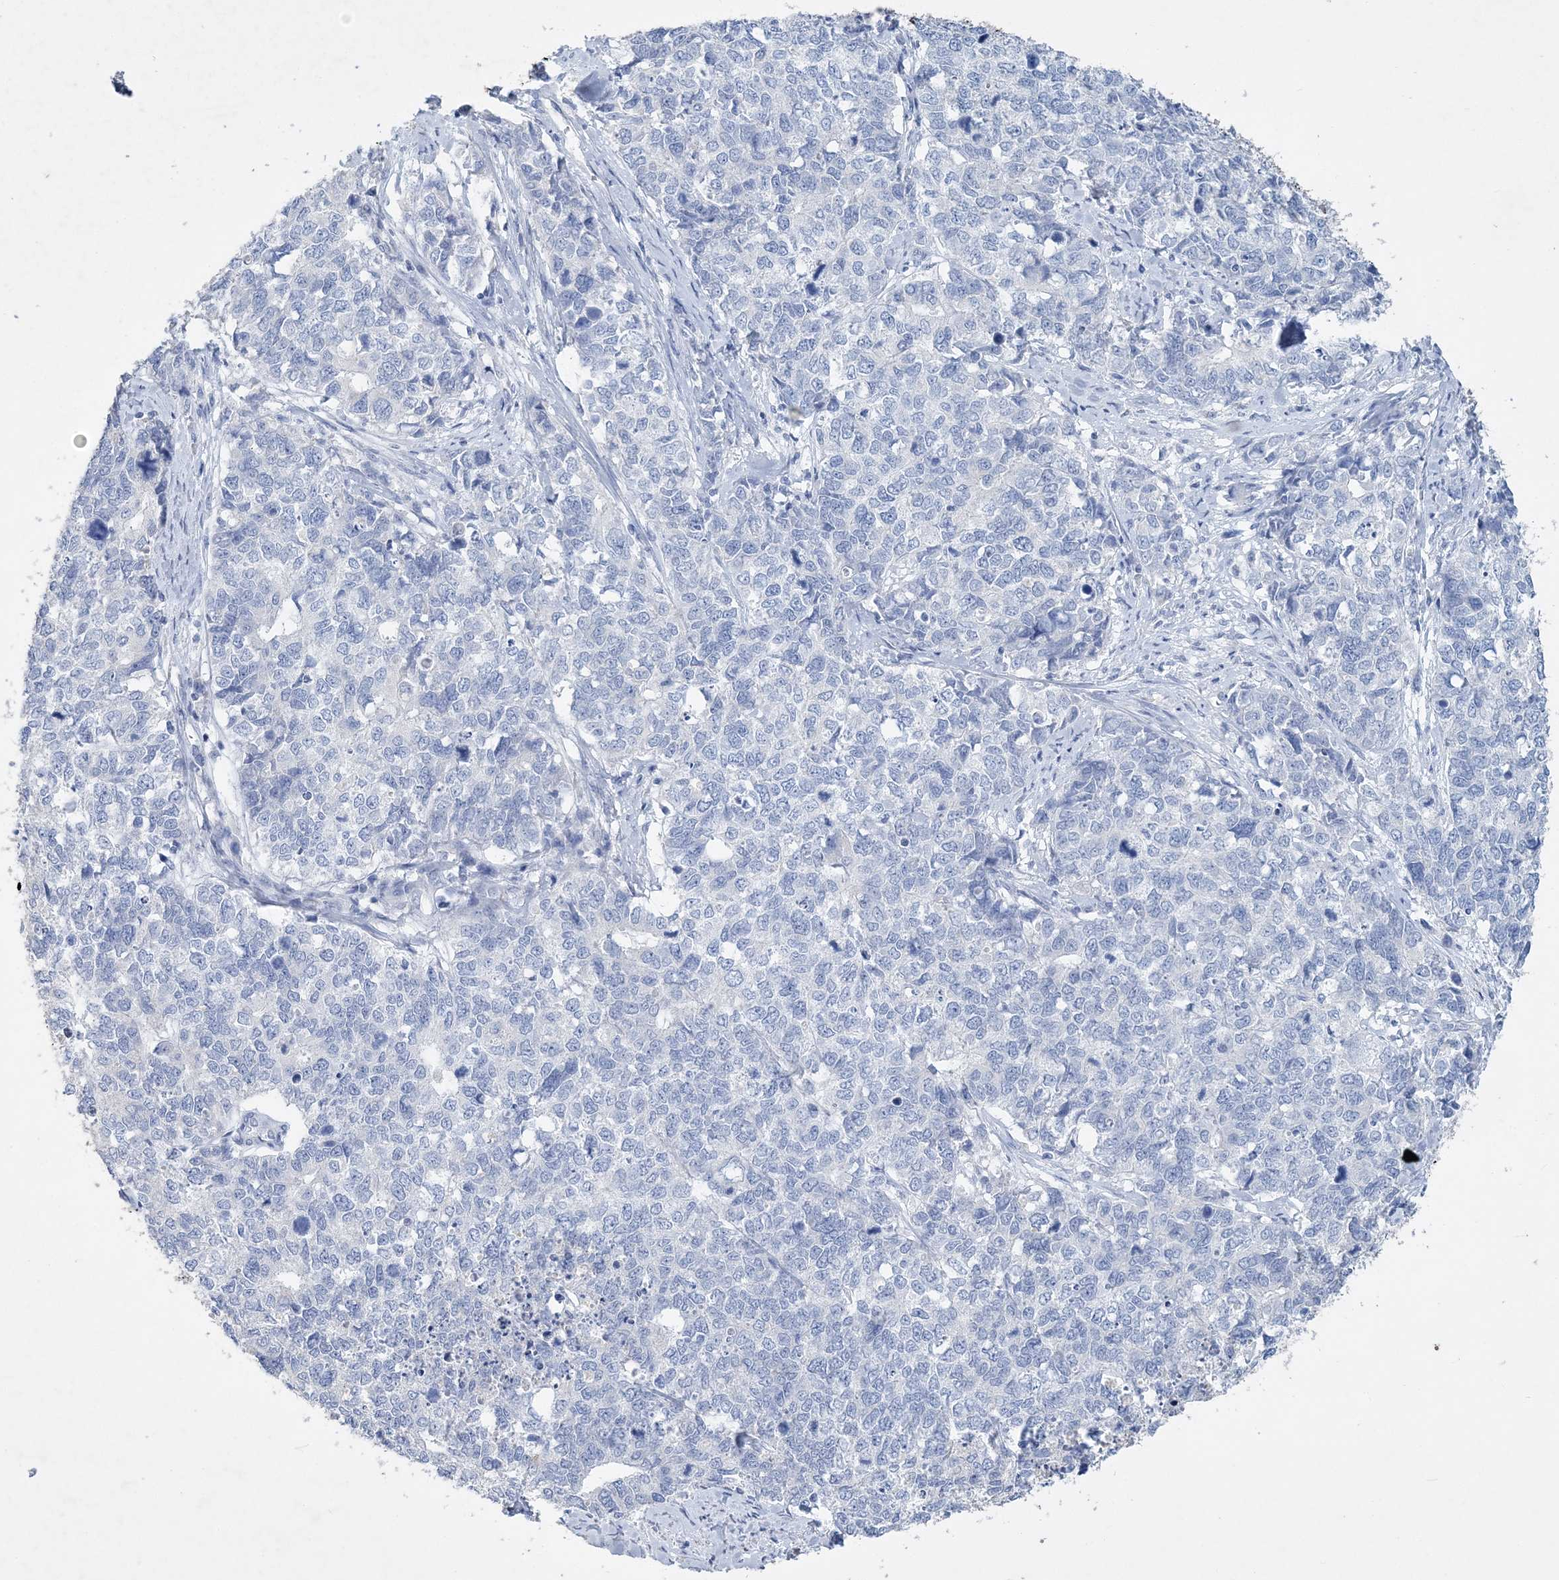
{"staining": {"intensity": "negative", "quantity": "none", "location": "none"}, "tissue": "cervical cancer", "cell_type": "Tumor cells", "image_type": "cancer", "snomed": [{"axis": "morphology", "description": "Squamous cell carcinoma, NOS"}, {"axis": "topography", "description": "Cervix"}], "caption": "Immunohistochemistry image of human cervical squamous cell carcinoma stained for a protein (brown), which reveals no staining in tumor cells.", "gene": "COPS8", "patient": {"sex": "female", "age": 63}}